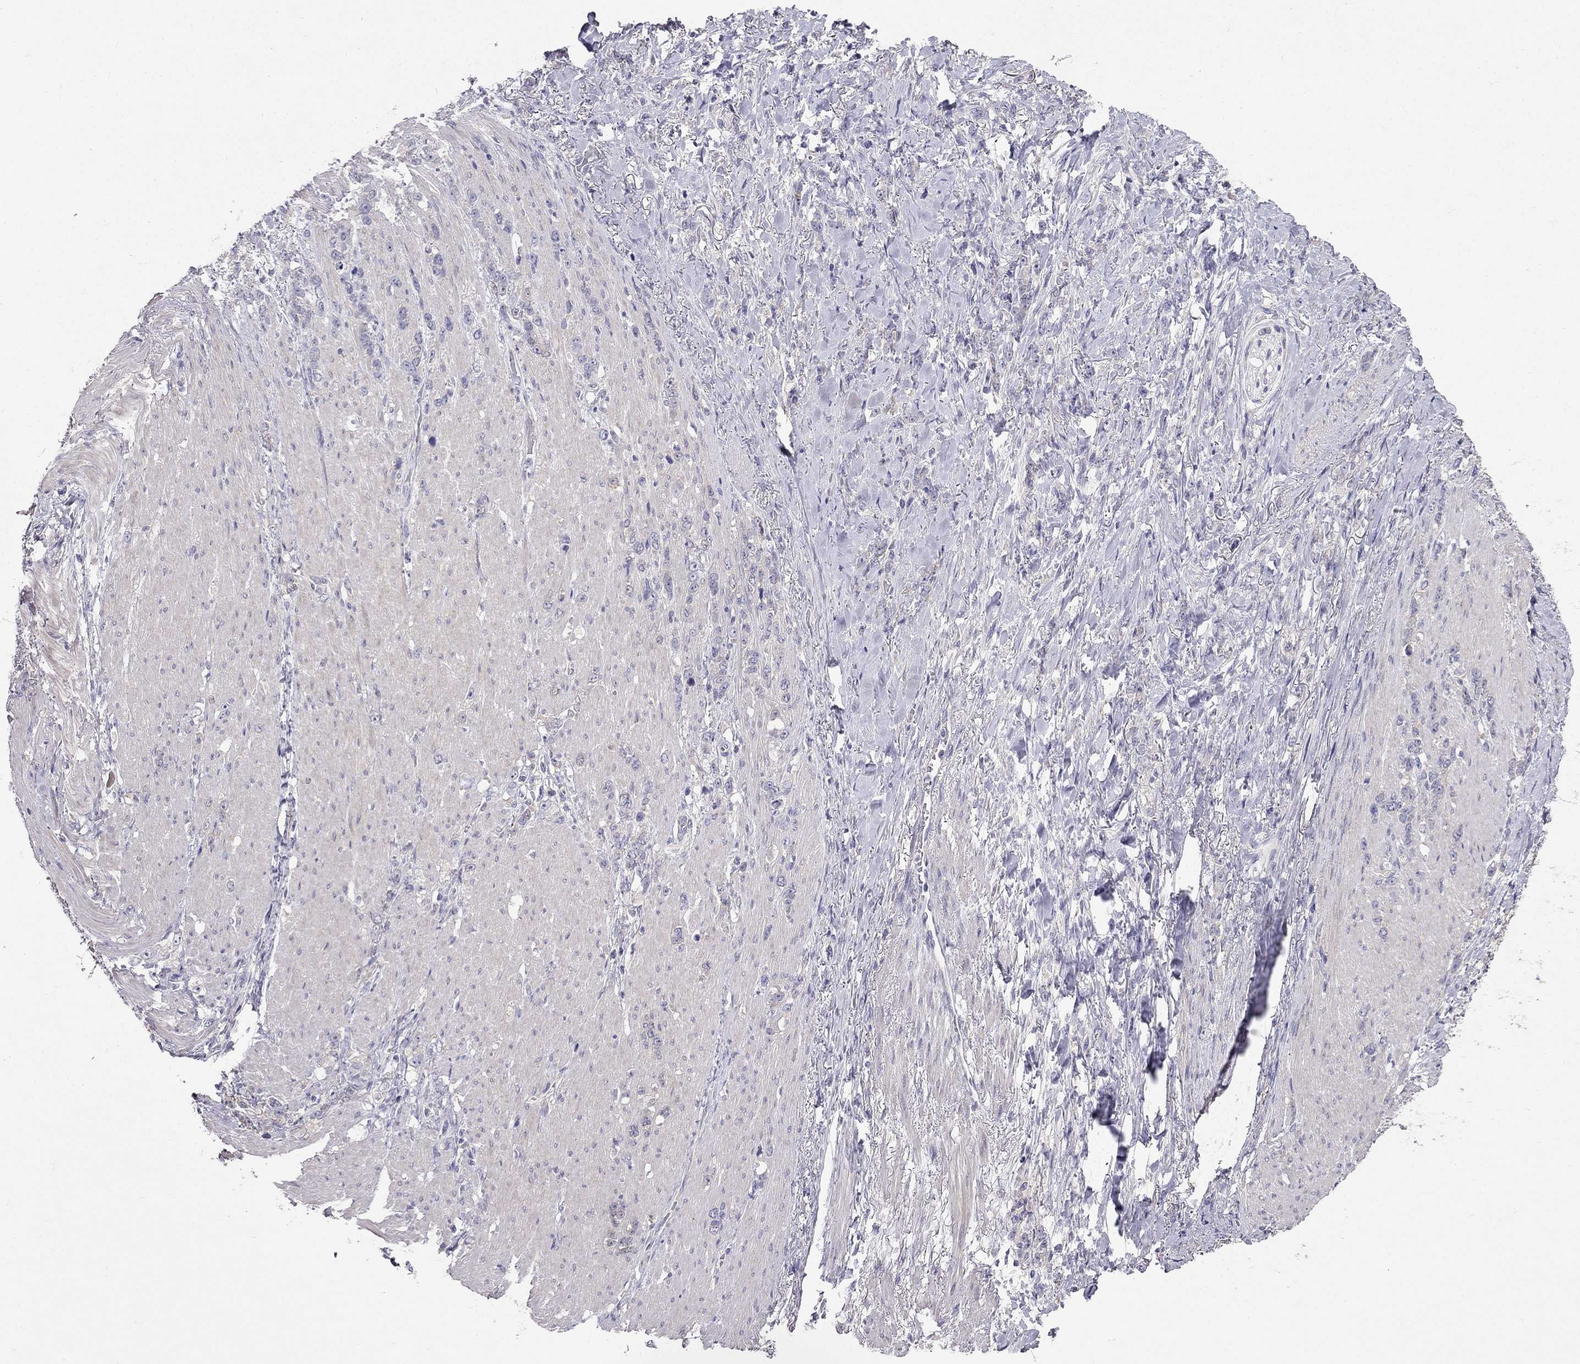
{"staining": {"intensity": "negative", "quantity": "none", "location": "none"}, "tissue": "stomach cancer", "cell_type": "Tumor cells", "image_type": "cancer", "snomed": [{"axis": "morphology", "description": "Adenocarcinoma, NOS"}, {"axis": "topography", "description": "Stomach, lower"}], "caption": "Tumor cells are negative for brown protein staining in stomach adenocarcinoma. (Brightfield microscopy of DAB immunohistochemistry at high magnification).", "gene": "AS3MT", "patient": {"sex": "male", "age": 88}}